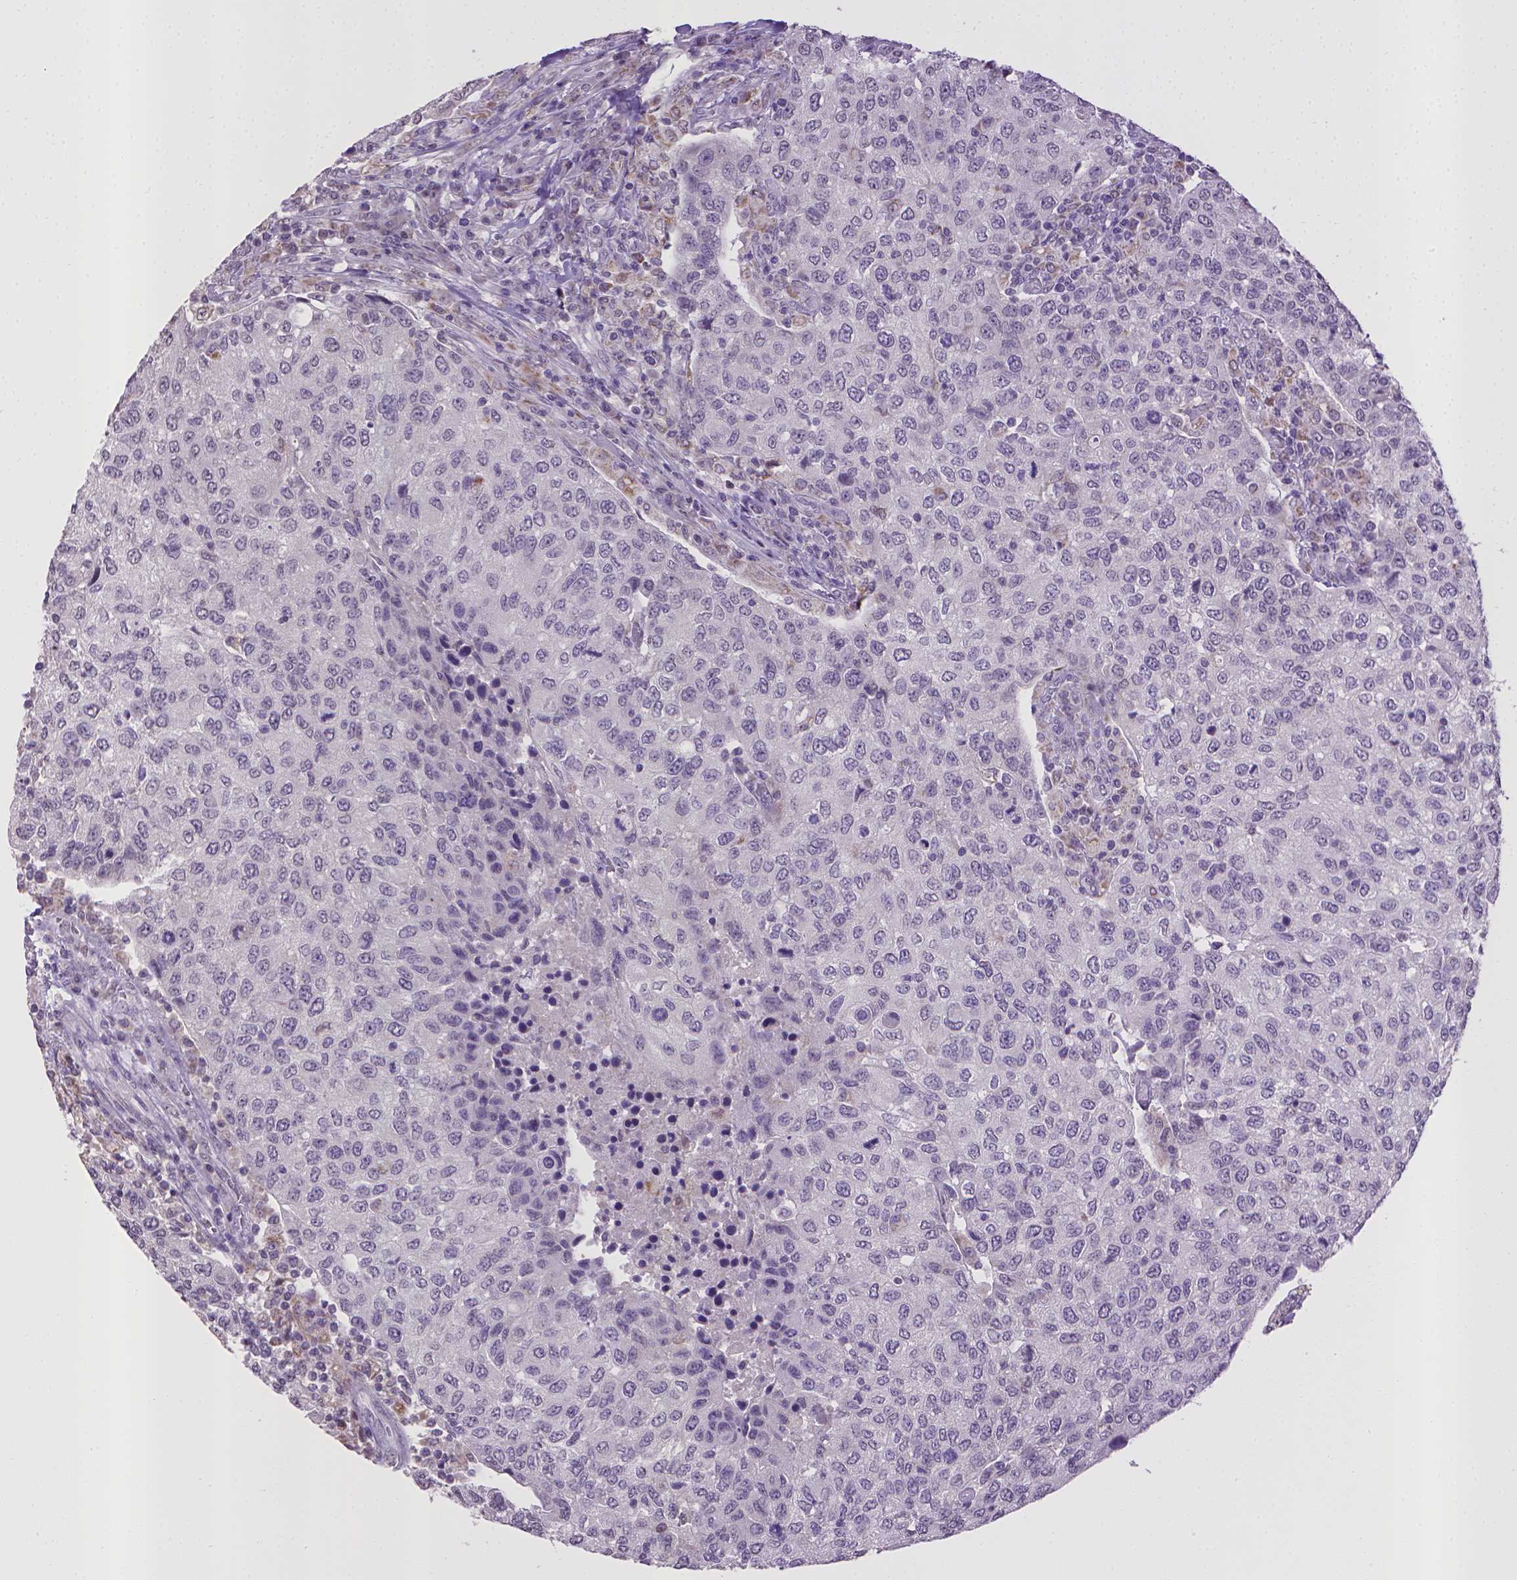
{"staining": {"intensity": "negative", "quantity": "none", "location": "none"}, "tissue": "urothelial cancer", "cell_type": "Tumor cells", "image_type": "cancer", "snomed": [{"axis": "morphology", "description": "Urothelial carcinoma, High grade"}, {"axis": "topography", "description": "Urinary bladder"}], "caption": "Image shows no protein positivity in tumor cells of urothelial cancer tissue. (Immunohistochemistry, brightfield microscopy, high magnification).", "gene": "KMO", "patient": {"sex": "female", "age": 78}}